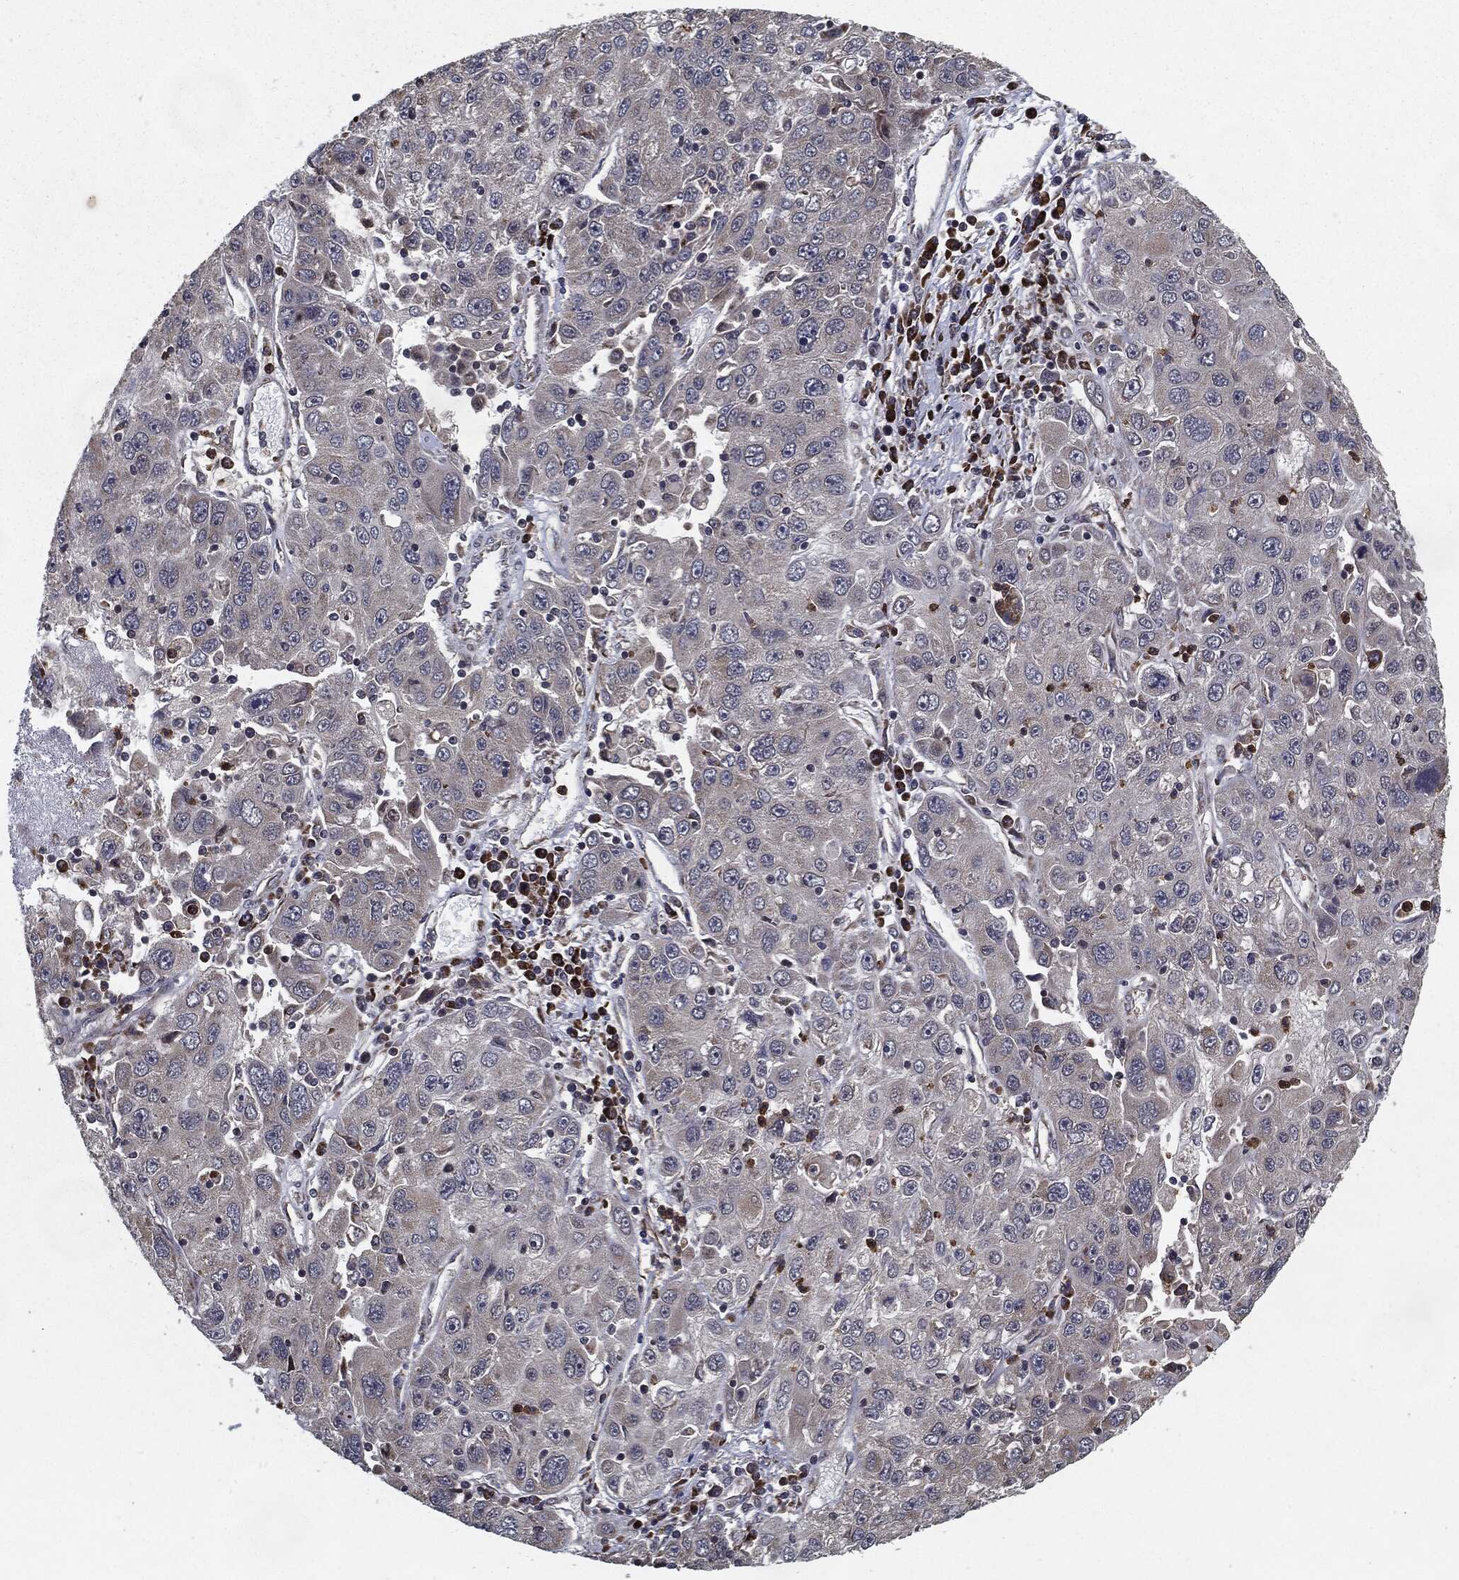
{"staining": {"intensity": "negative", "quantity": "none", "location": "none"}, "tissue": "stomach cancer", "cell_type": "Tumor cells", "image_type": "cancer", "snomed": [{"axis": "morphology", "description": "Adenocarcinoma, NOS"}, {"axis": "topography", "description": "Stomach"}], "caption": "Immunohistochemical staining of stomach adenocarcinoma exhibits no significant positivity in tumor cells.", "gene": "HDAC5", "patient": {"sex": "male", "age": 56}}